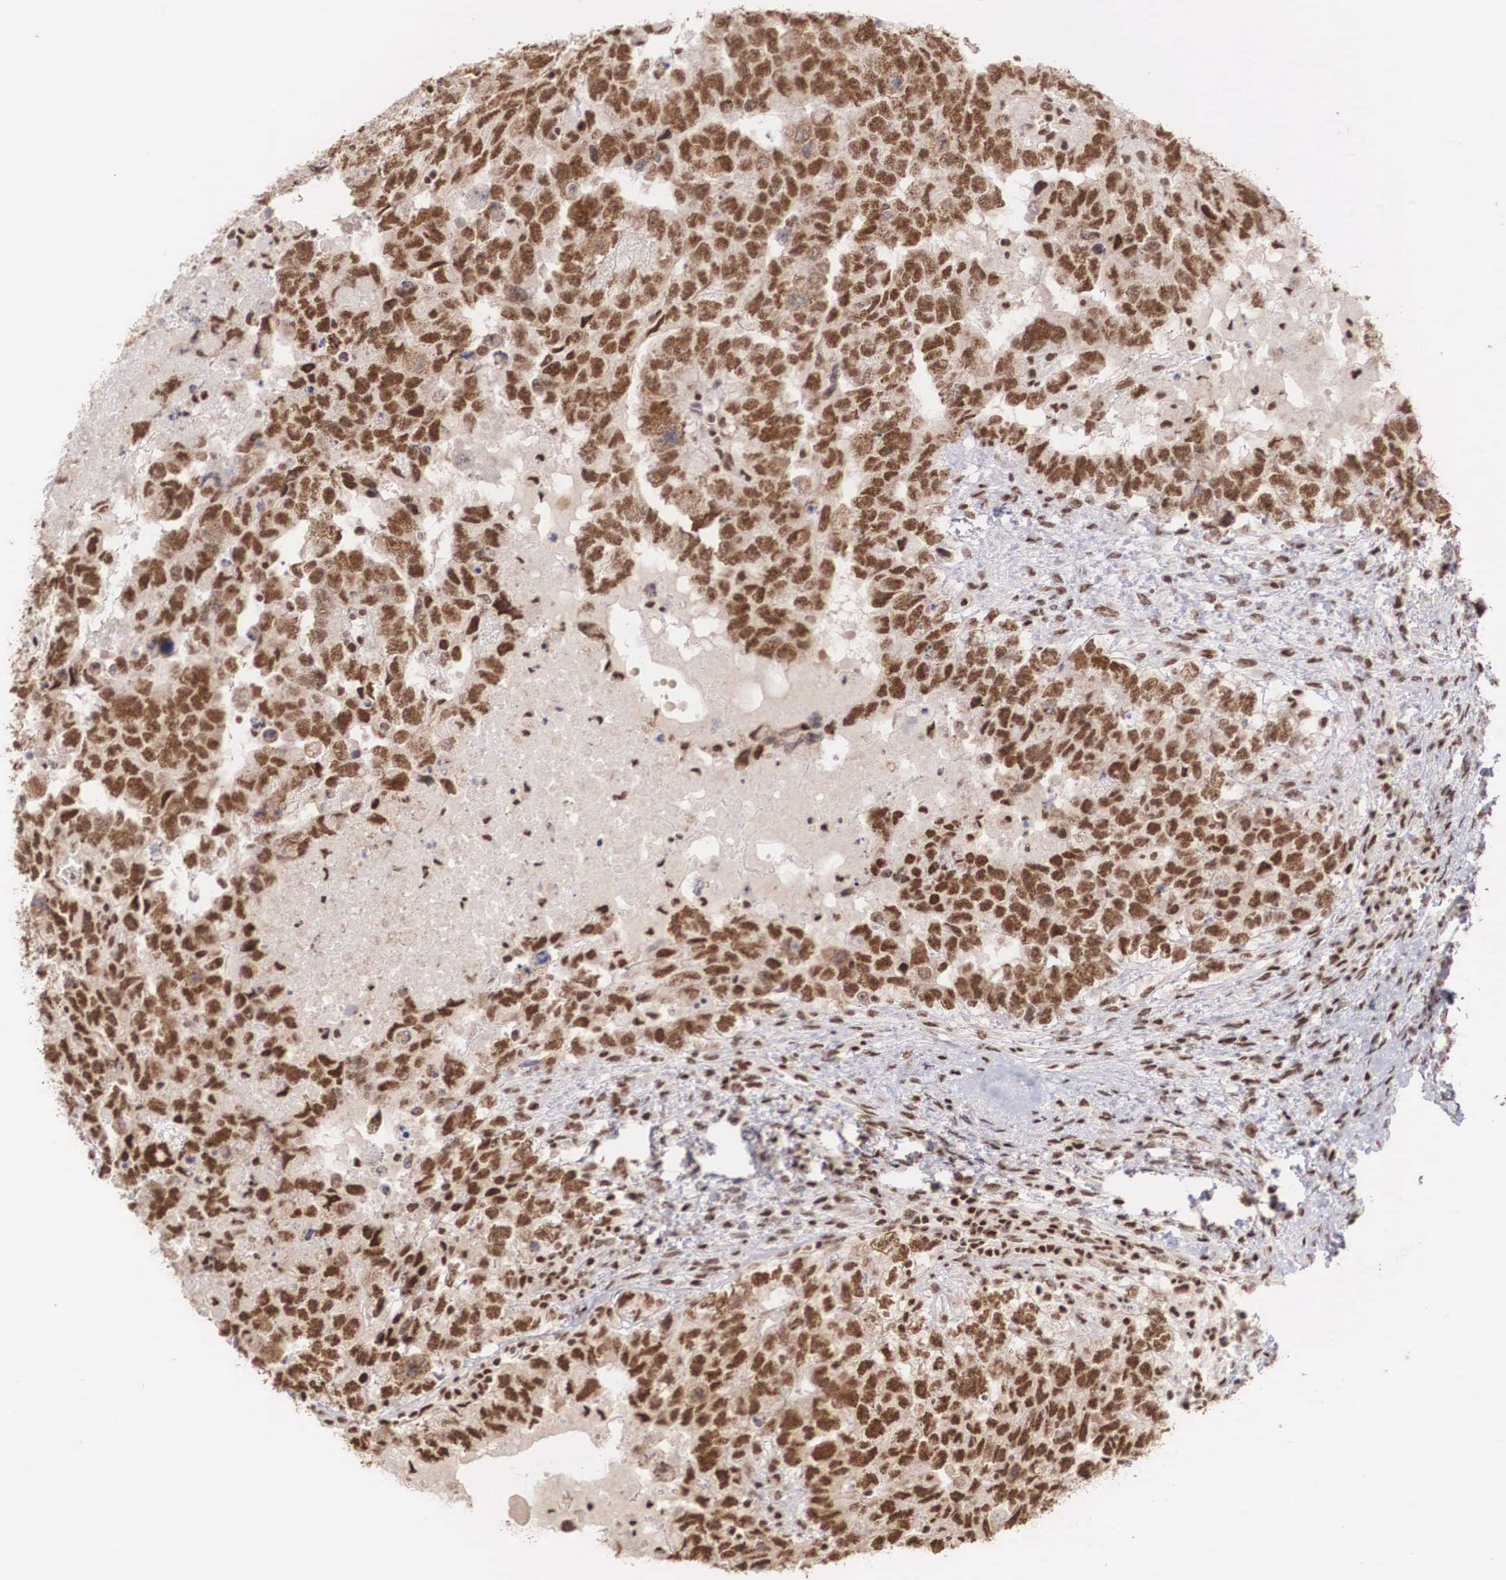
{"staining": {"intensity": "strong", "quantity": ">75%", "location": "nuclear"}, "tissue": "testis cancer", "cell_type": "Tumor cells", "image_type": "cancer", "snomed": [{"axis": "morphology", "description": "Carcinoma, Embryonal, NOS"}, {"axis": "topography", "description": "Testis"}], "caption": "A photomicrograph showing strong nuclear expression in approximately >75% of tumor cells in testis cancer (embryonal carcinoma), as visualized by brown immunohistochemical staining.", "gene": "HTATSF1", "patient": {"sex": "male", "age": 36}}